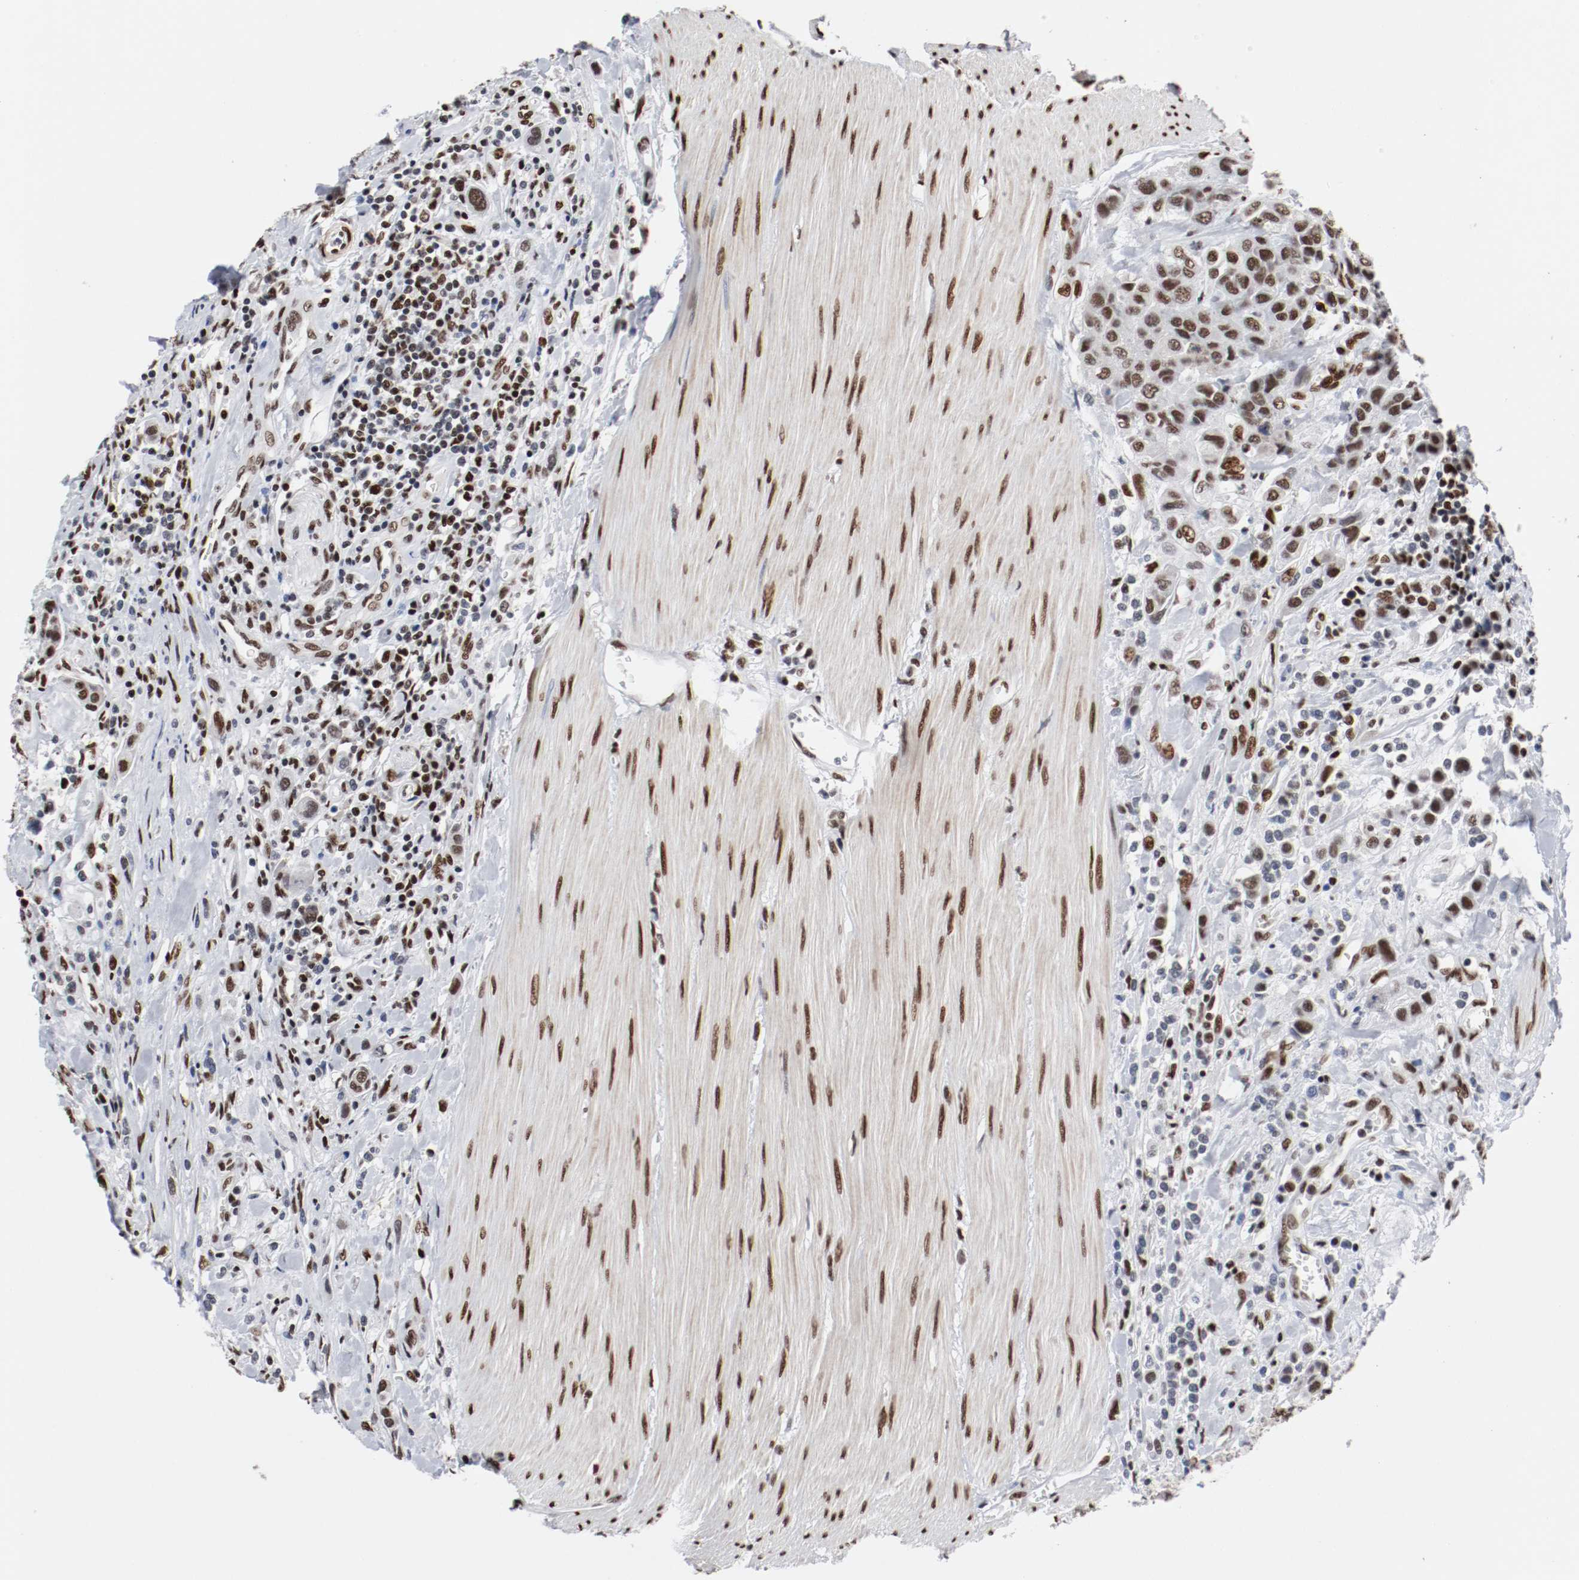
{"staining": {"intensity": "strong", "quantity": ">75%", "location": "nuclear"}, "tissue": "urothelial cancer", "cell_type": "Tumor cells", "image_type": "cancer", "snomed": [{"axis": "morphology", "description": "Urothelial carcinoma, High grade"}, {"axis": "topography", "description": "Urinary bladder"}], "caption": "Protein expression analysis of human urothelial carcinoma (high-grade) reveals strong nuclear expression in approximately >75% of tumor cells.", "gene": "MEF2D", "patient": {"sex": "male", "age": 50}}